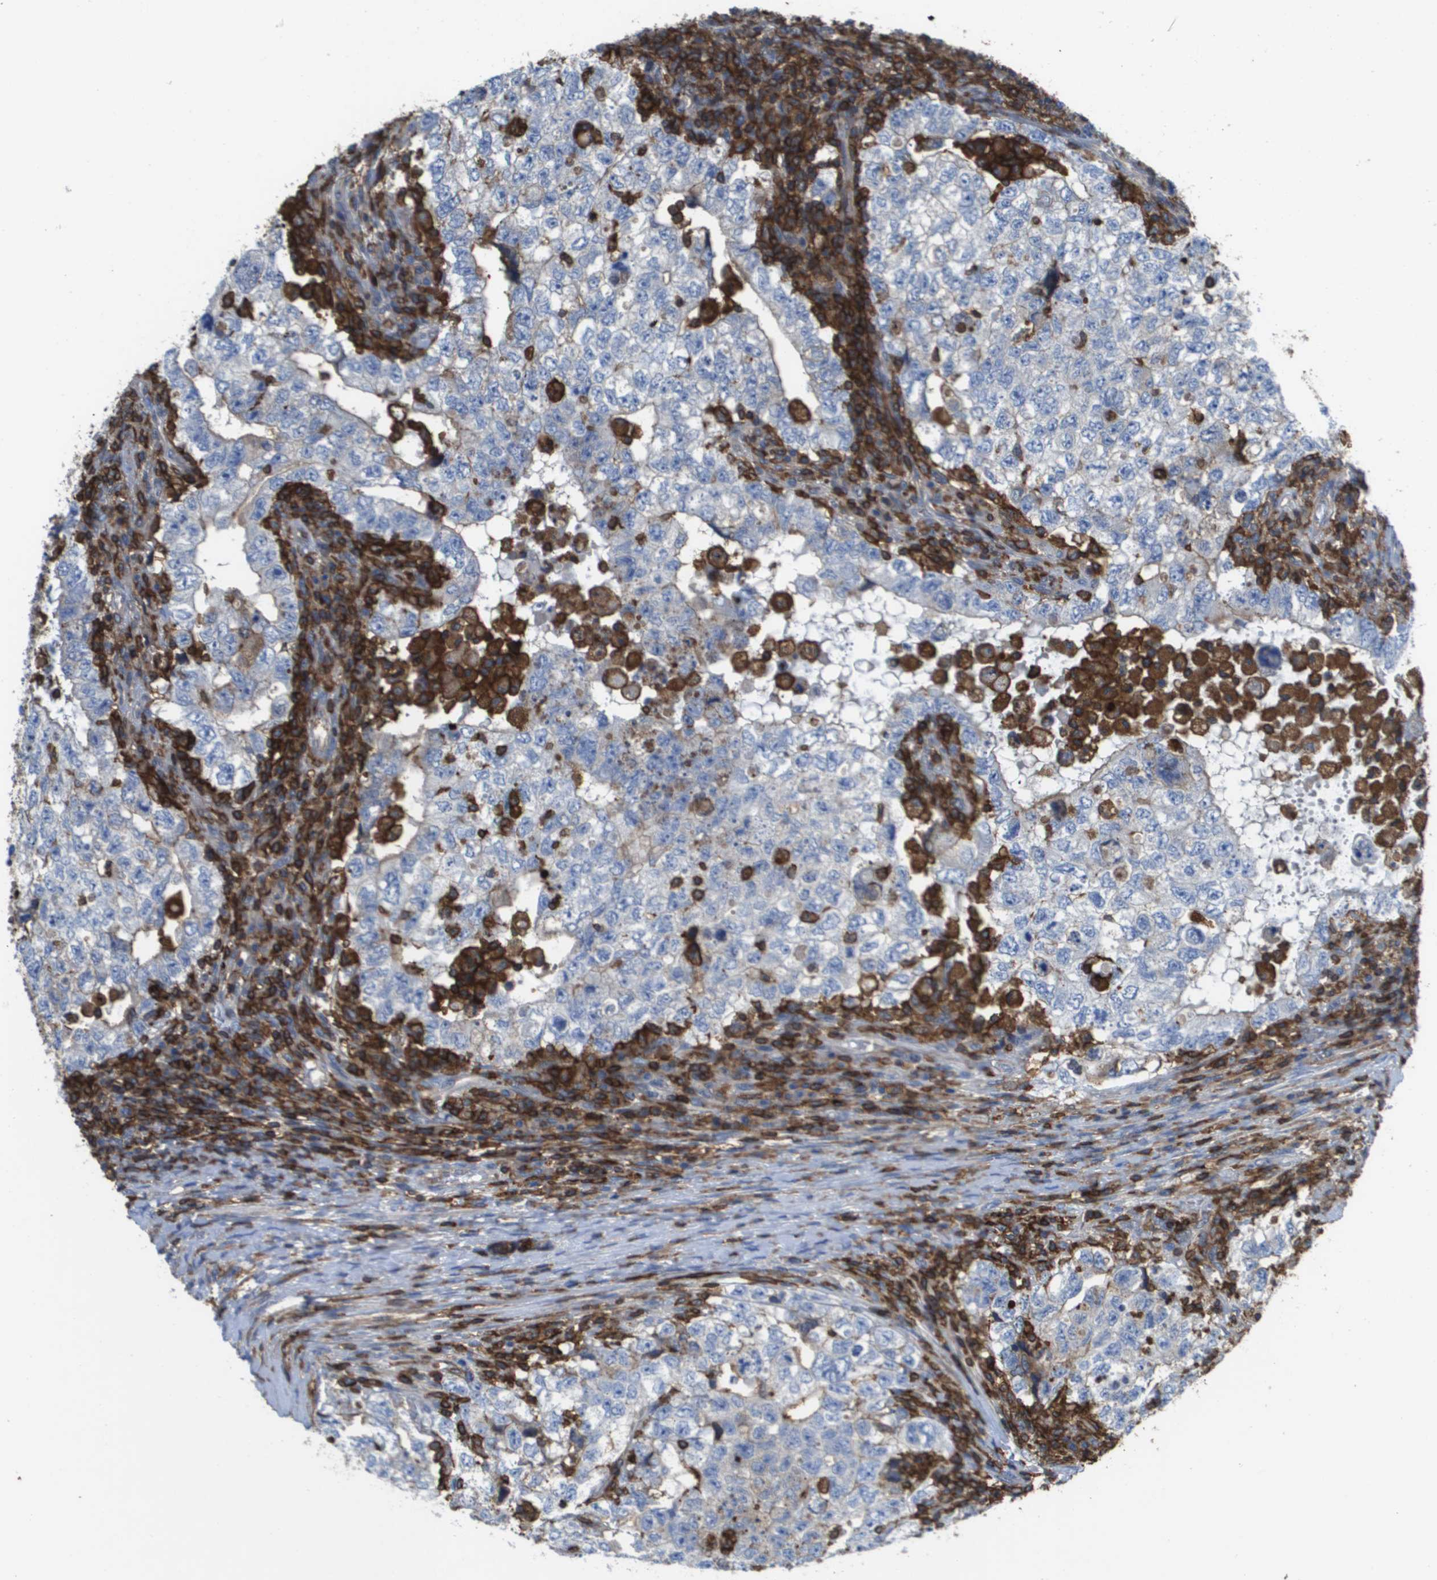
{"staining": {"intensity": "negative", "quantity": "none", "location": "none"}, "tissue": "testis cancer", "cell_type": "Tumor cells", "image_type": "cancer", "snomed": [{"axis": "morphology", "description": "Carcinoma, Embryonal, NOS"}, {"axis": "topography", "description": "Testis"}], "caption": "This is an immunohistochemistry (IHC) image of testis cancer (embryonal carcinoma). There is no expression in tumor cells.", "gene": "PASK", "patient": {"sex": "male", "age": 36}}